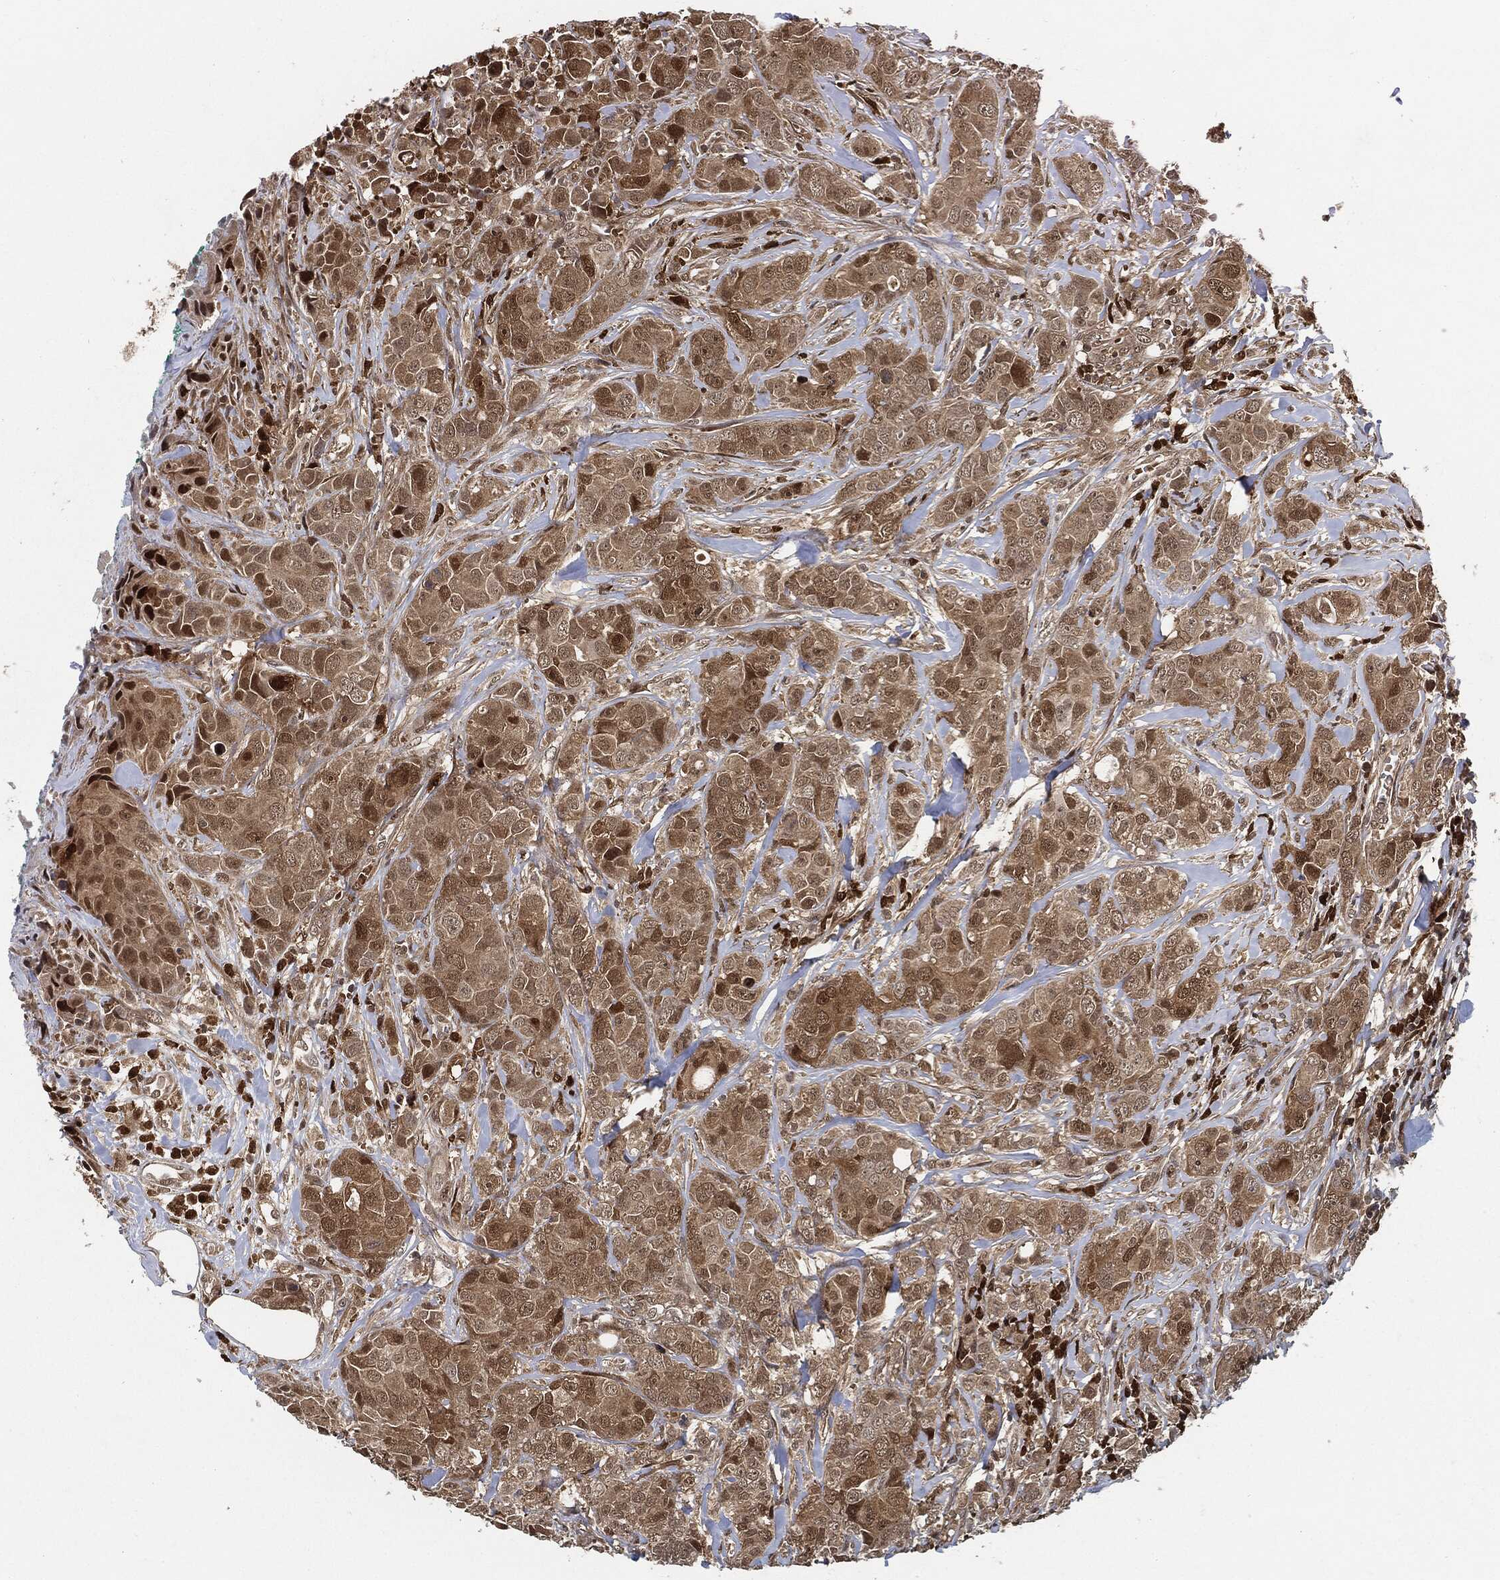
{"staining": {"intensity": "moderate", "quantity": "25%-75%", "location": "cytoplasmic/membranous,nuclear"}, "tissue": "breast cancer", "cell_type": "Tumor cells", "image_type": "cancer", "snomed": [{"axis": "morphology", "description": "Duct carcinoma"}, {"axis": "topography", "description": "Breast"}], "caption": "An immunohistochemistry image of neoplastic tissue is shown. Protein staining in brown shows moderate cytoplasmic/membranous and nuclear positivity in intraductal carcinoma (breast) within tumor cells.", "gene": "CUTA", "patient": {"sex": "female", "age": 43}}